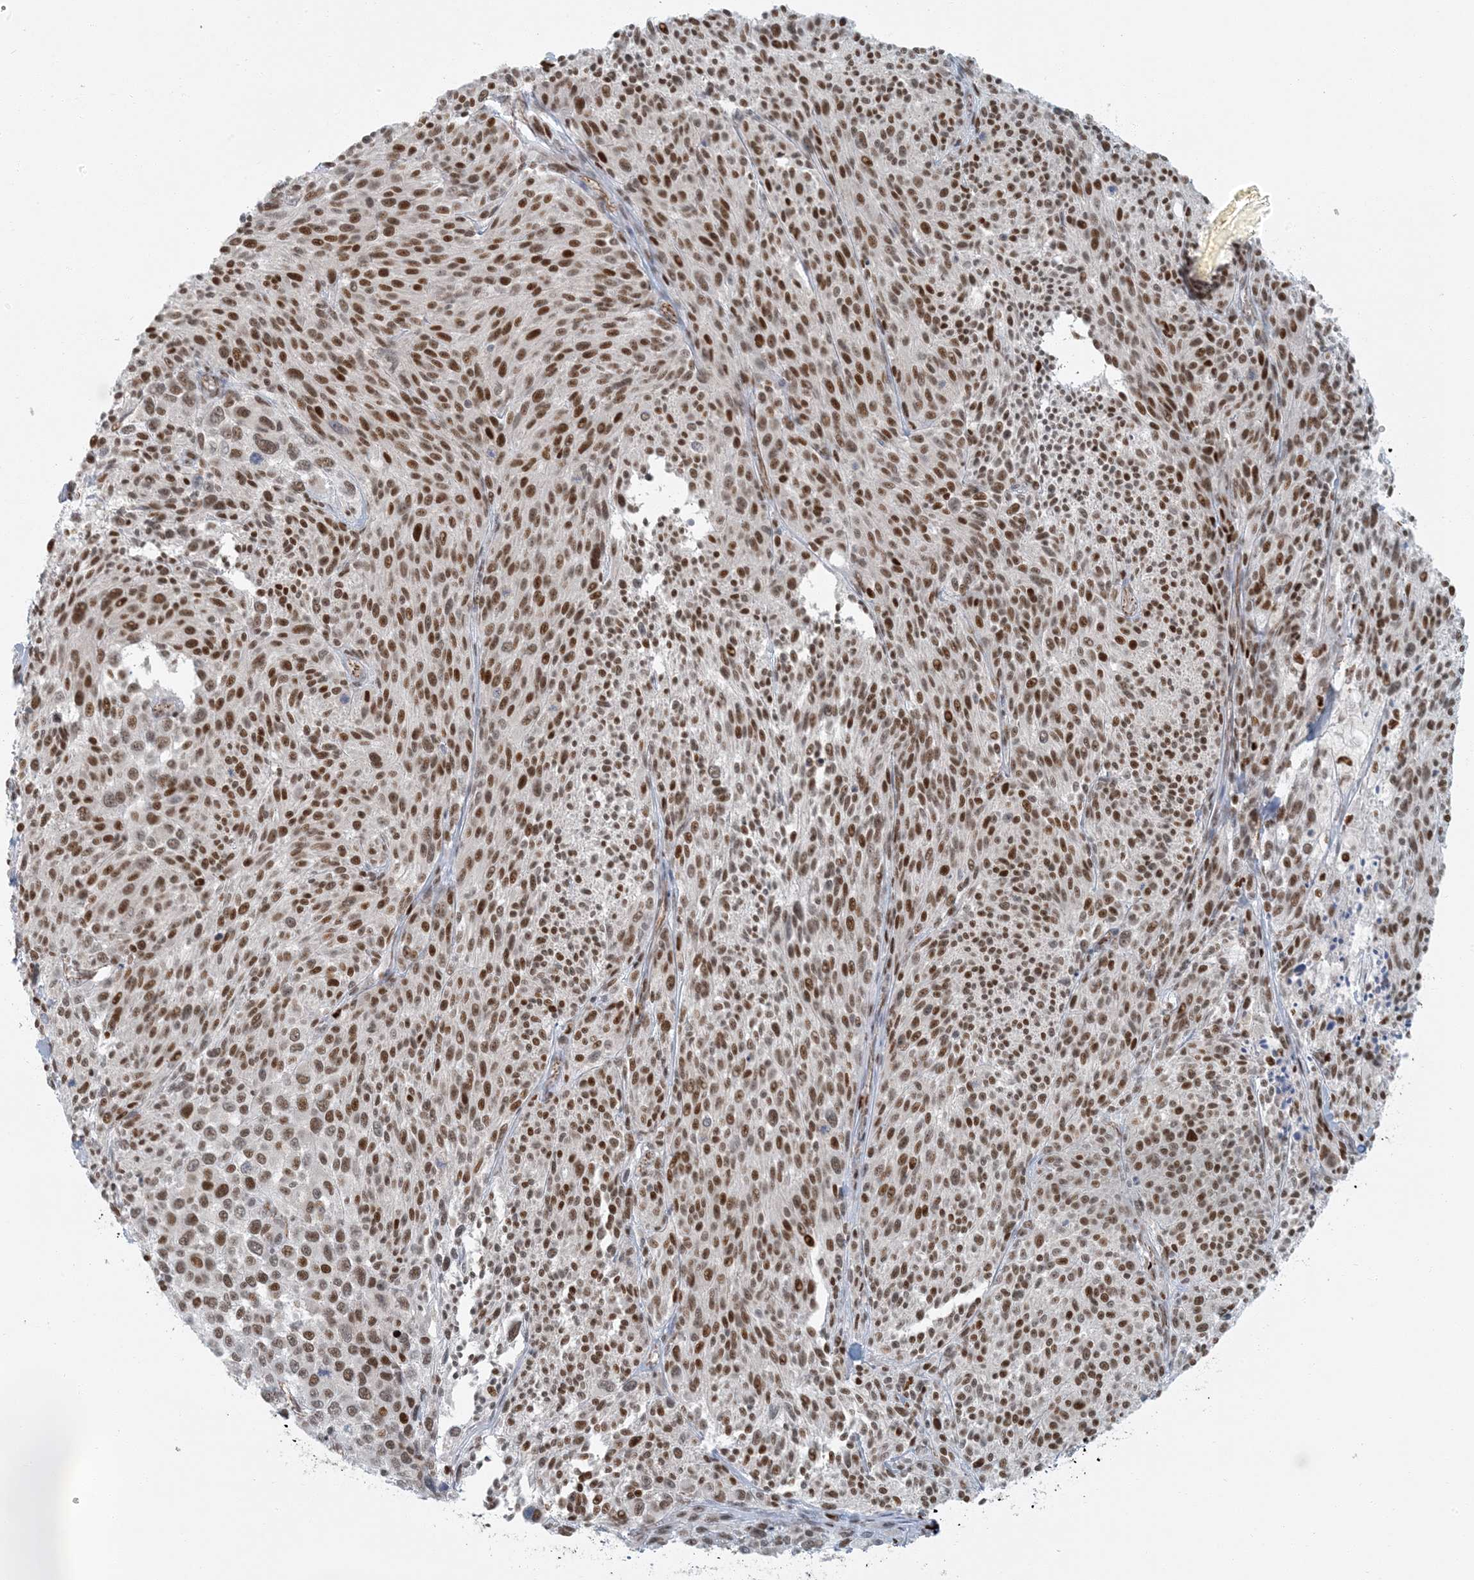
{"staining": {"intensity": "moderate", "quantity": ">75%", "location": "nuclear"}, "tissue": "melanoma", "cell_type": "Tumor cells", "image_type": "cancer", "snomed": [{"axis": "morphology", "description": "Malignant melanoma, NOS"}, {"axis": "topography", "description": "Skin of trunk"}], "caption": "DAB (3,3'-diaminobenzidine) immunohistochemical staining of malignant melanoma shows moderate nuclear protein staining in about >75% of tumor cells.", "gene": "AK9", "patient": {"sex": "male", "age": 71}}